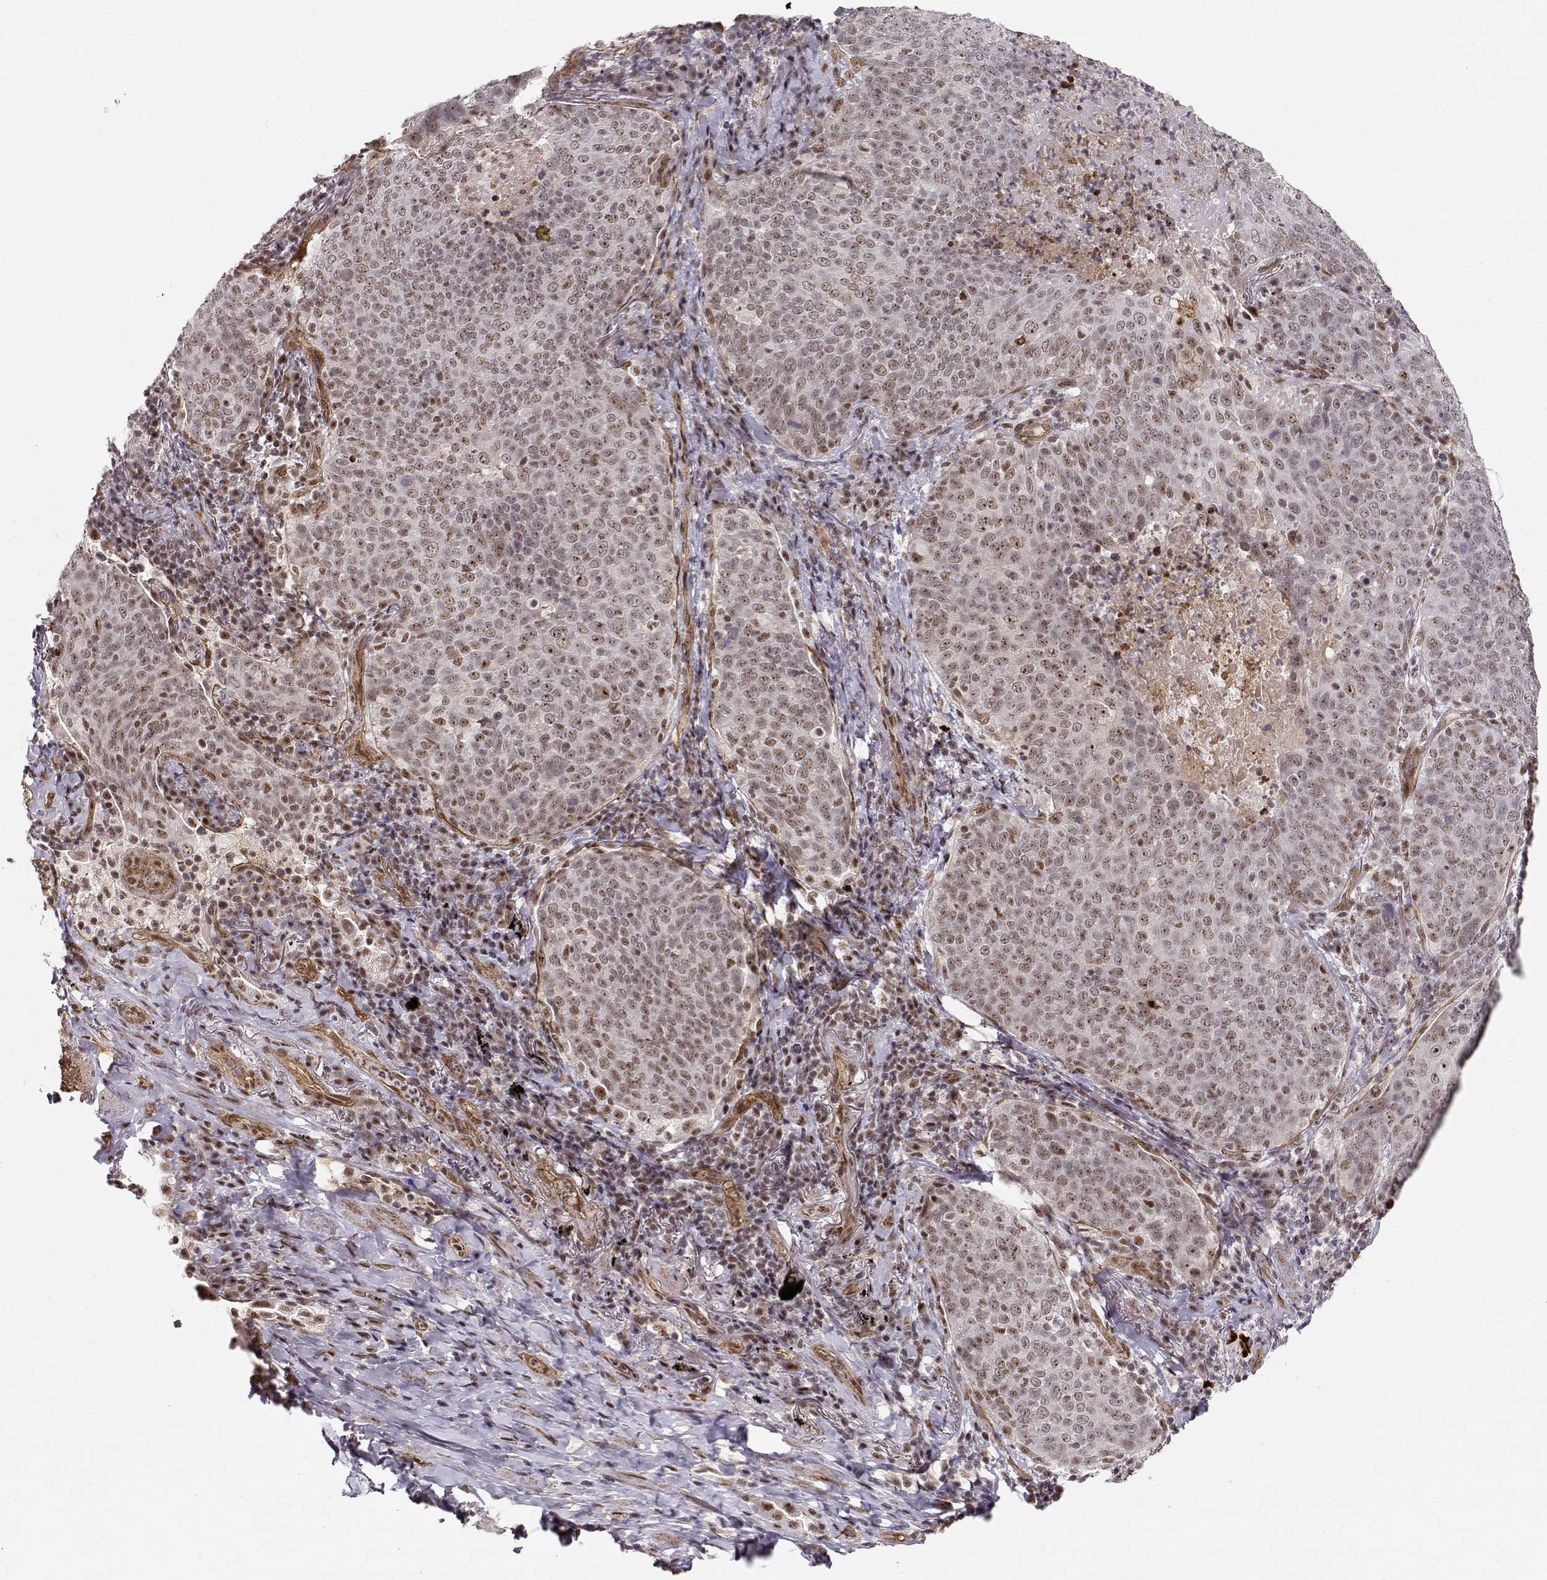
{"staining": {"intensity": "weak", "quantity": ">75%", "location": "nuclear"}, "tissue": "lung cancer", "cell_type": "Tumor cells", "image_type": "cancer", "snomed": [{"axis": "morphology", "description": "Squamous cell carcinoma, NOS"}, {"axis": "topography", "description": "Lung"}], "caption": "A micrograph showing weak nuclear expression in about >75% of tumor cells in lung squamous cell carcinoma, as visualized by brown immunohistochemical staining.", "gene": "CIR1", "patient": {"sex": "male", "age": 82}}